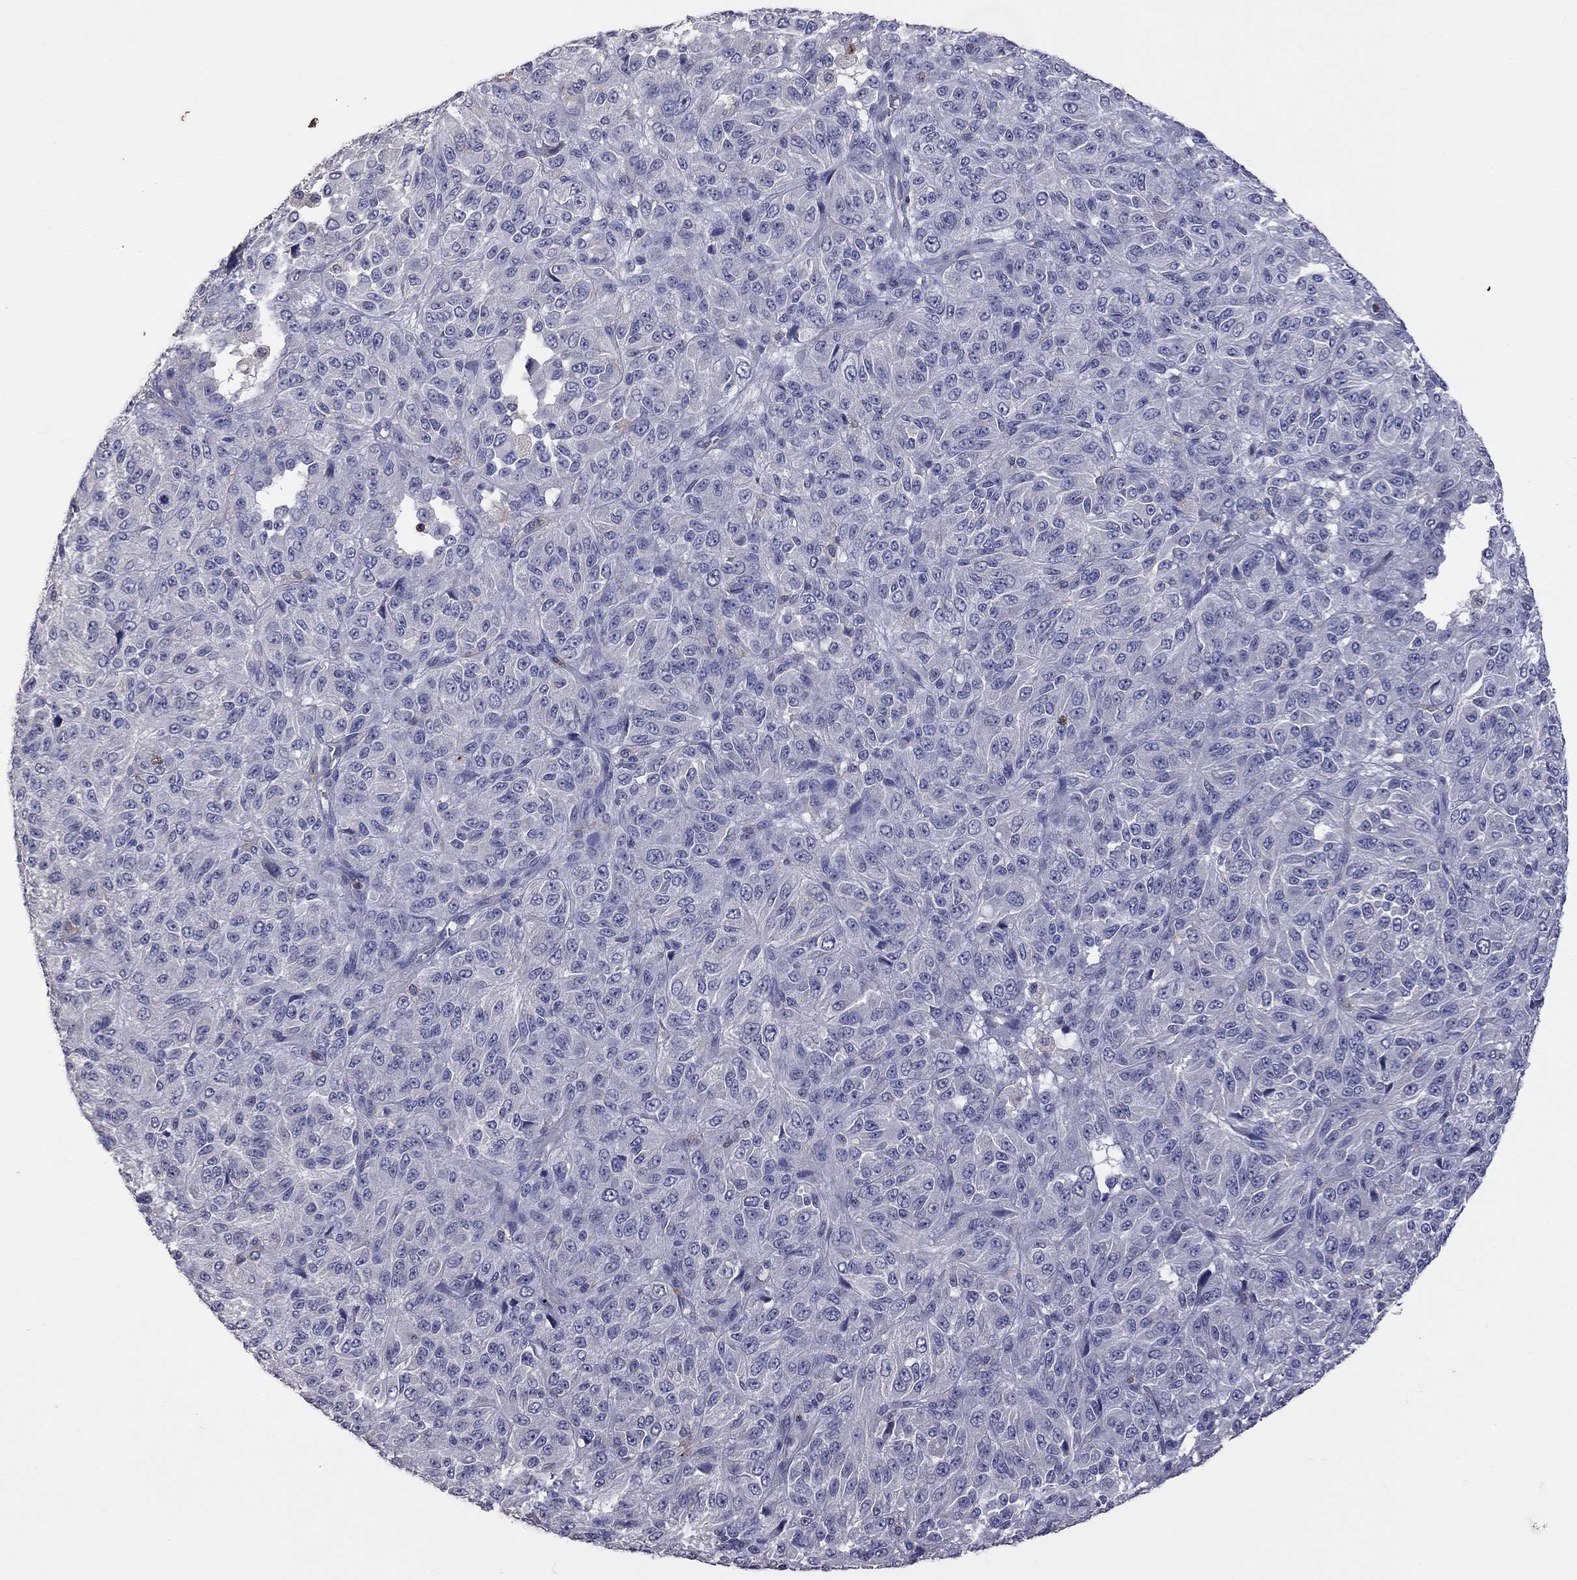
{"staining": {"intensity": "negative", "quantity": "none", "location": "none"}, "tissue": "melanoma", "cell_type": "Tumor cells", "image_type": "cancer", "snomed": [{"axis": "morphology", "description": "Malignant melanoma, Metastatic site"}, {"axis": "topography", "description": "Brain"}], "caption": "Immunohistochemistry photomicrograph of neoplastic tissue: malignant melanoma (metastatic site) stained with DAB displays no significant protein positivity in tumor cells. Nuclei are stained in blue.", "gene": "IPCEF1", "patient": {"sex": "female", "age": 56}}